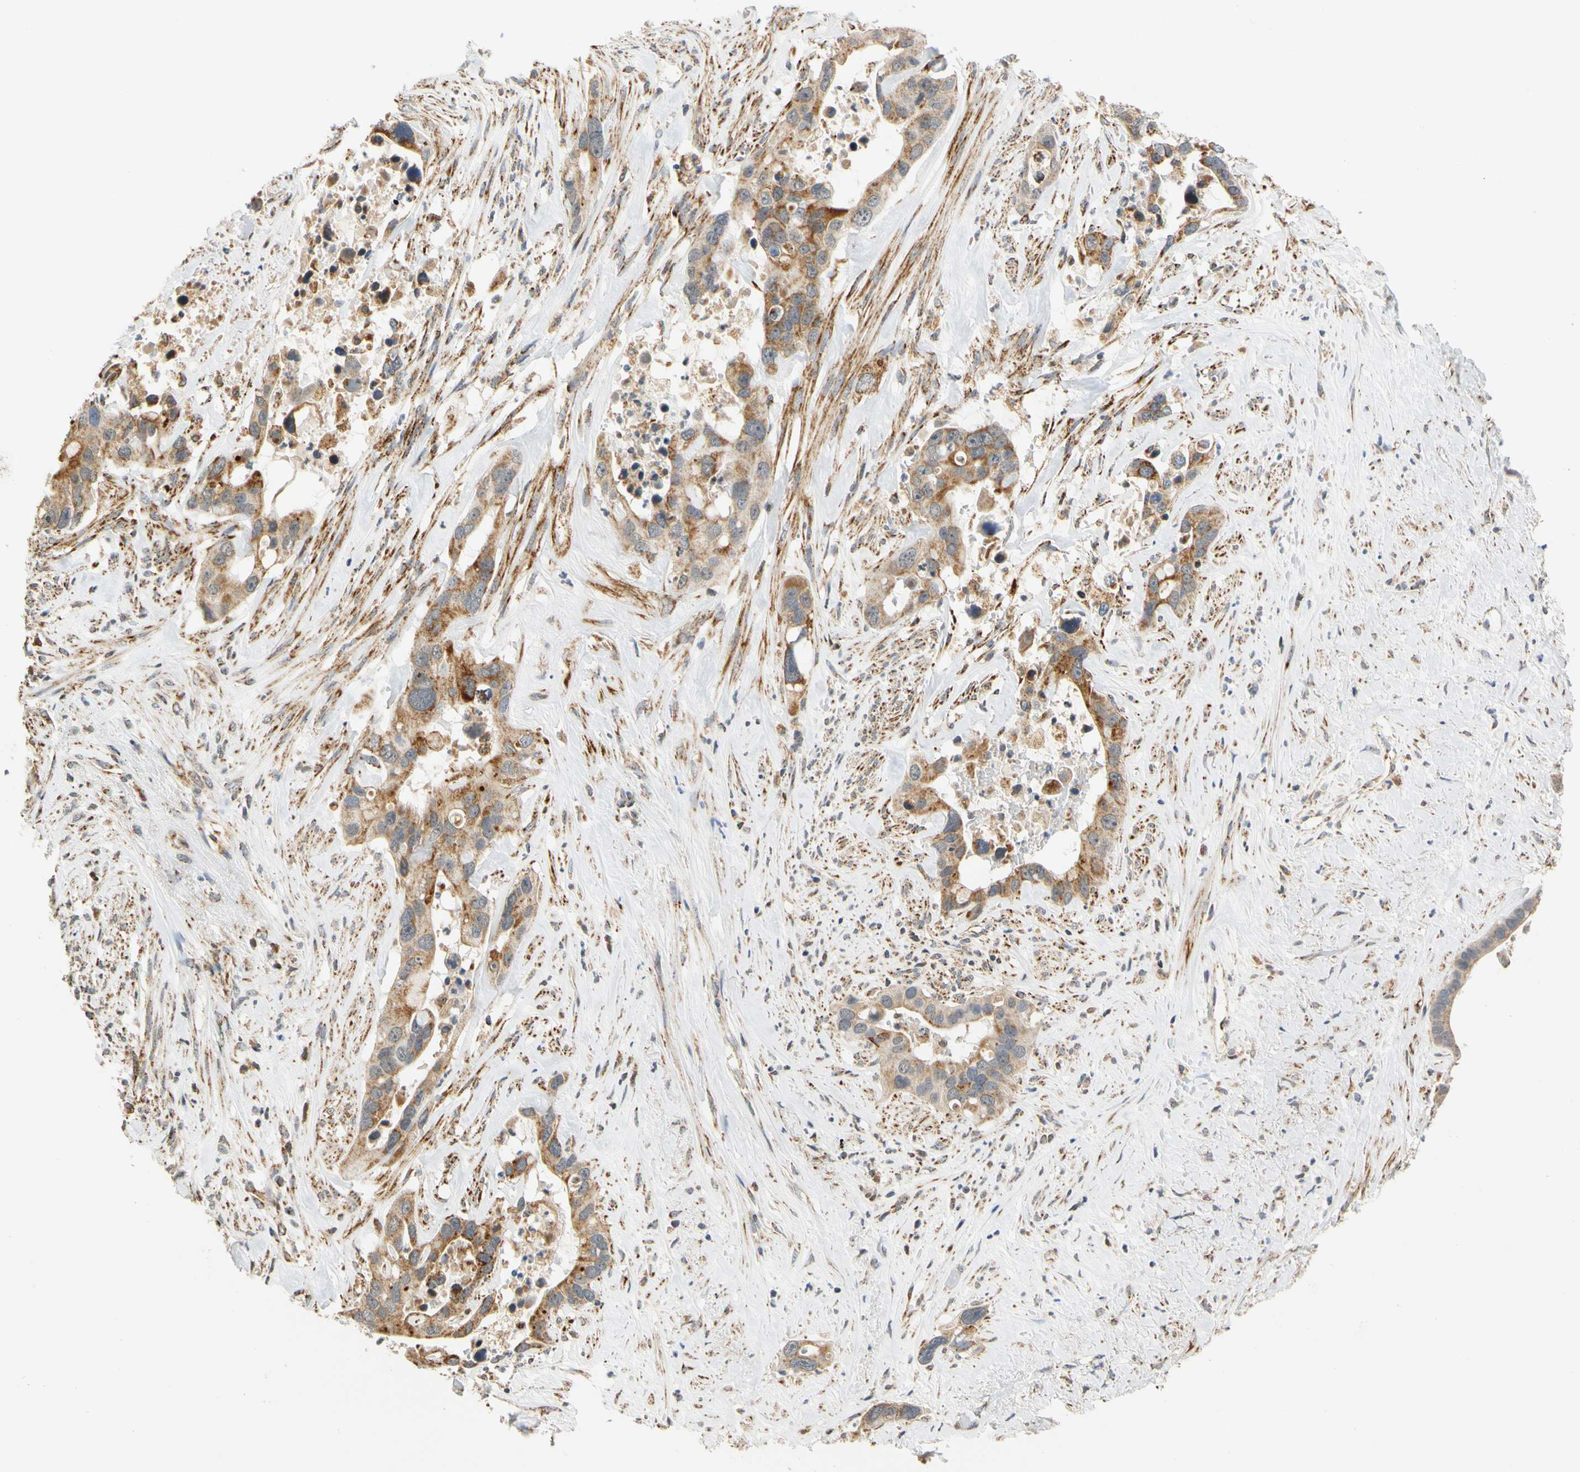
{"staining": {"intensity": "moderate", "quantity": ">75%", "location": "cytoplasmic/membranous"}, "tissue": "liver cancer", "cell_type": "Tumor cells", "image_type": "cancer", "snomed": [{"axis": "morphology", "description": "Cholangiocarcinoma"}, {"axis": "topography", "description": "Liver"}], "caption": "Human liver cancer stained for a protein (brown) displays moderate cytoplasmic/membranous positive expression in approximately >75% of tumor cells.", "gene": "SFXN3", "patient": {"sex": "female", "age": 65}}